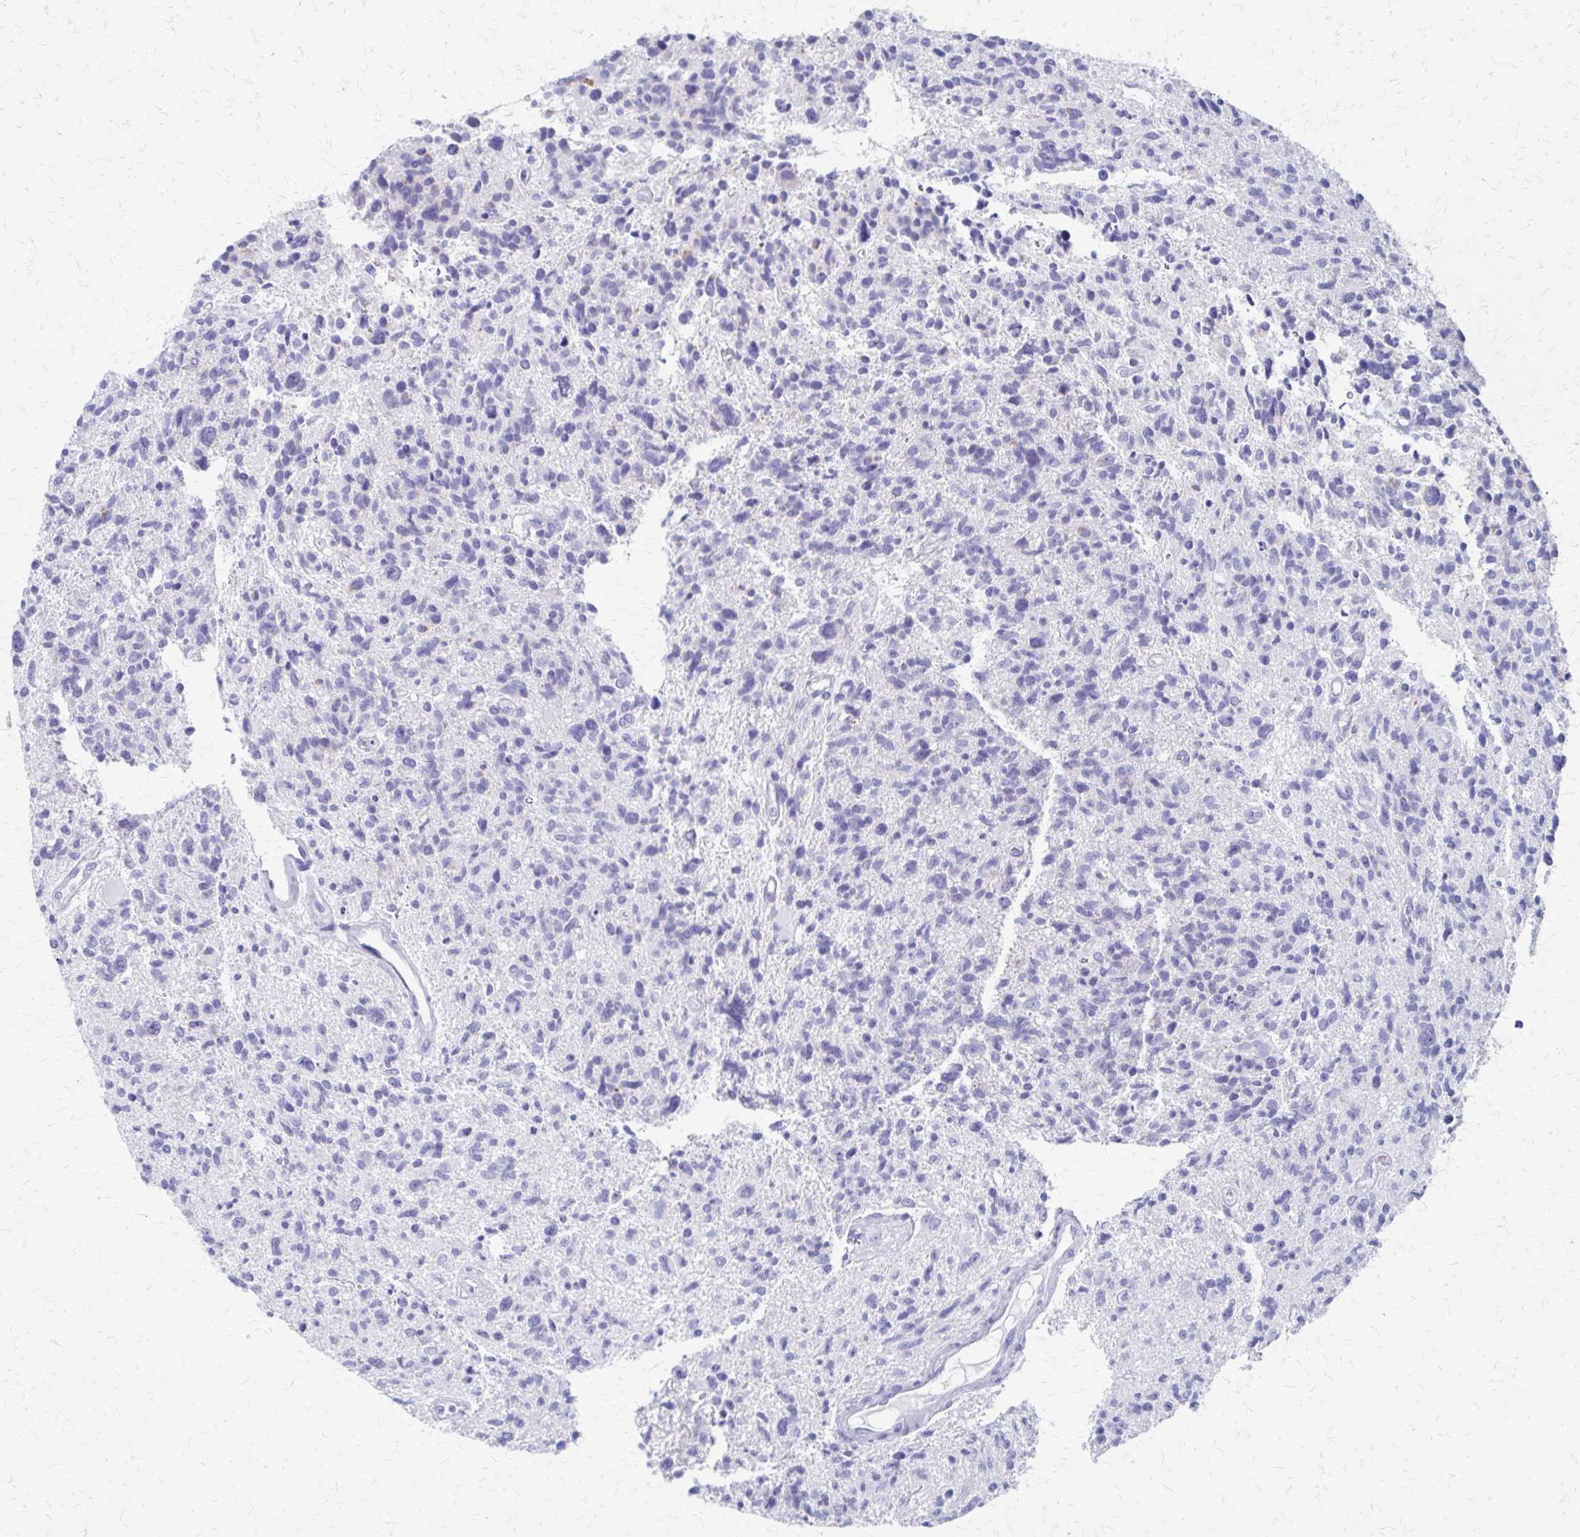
{"staining": {"intensity": "negative", "quantity": "none", "location": "none"}, "tissue": "glioma", "cell_type": "Tumor cells", "image_type": "cancer", "snomed": [{"axis": "morphology", "description": "Glioma, malignant, High grade"}, {"axis": "topography", "description": "Brain"}], "caption": "IHC of glioma shows no staining in tumor cells.", "gene": "ZSCAN5B", "patient": {"sex": "male", "age": 29}}